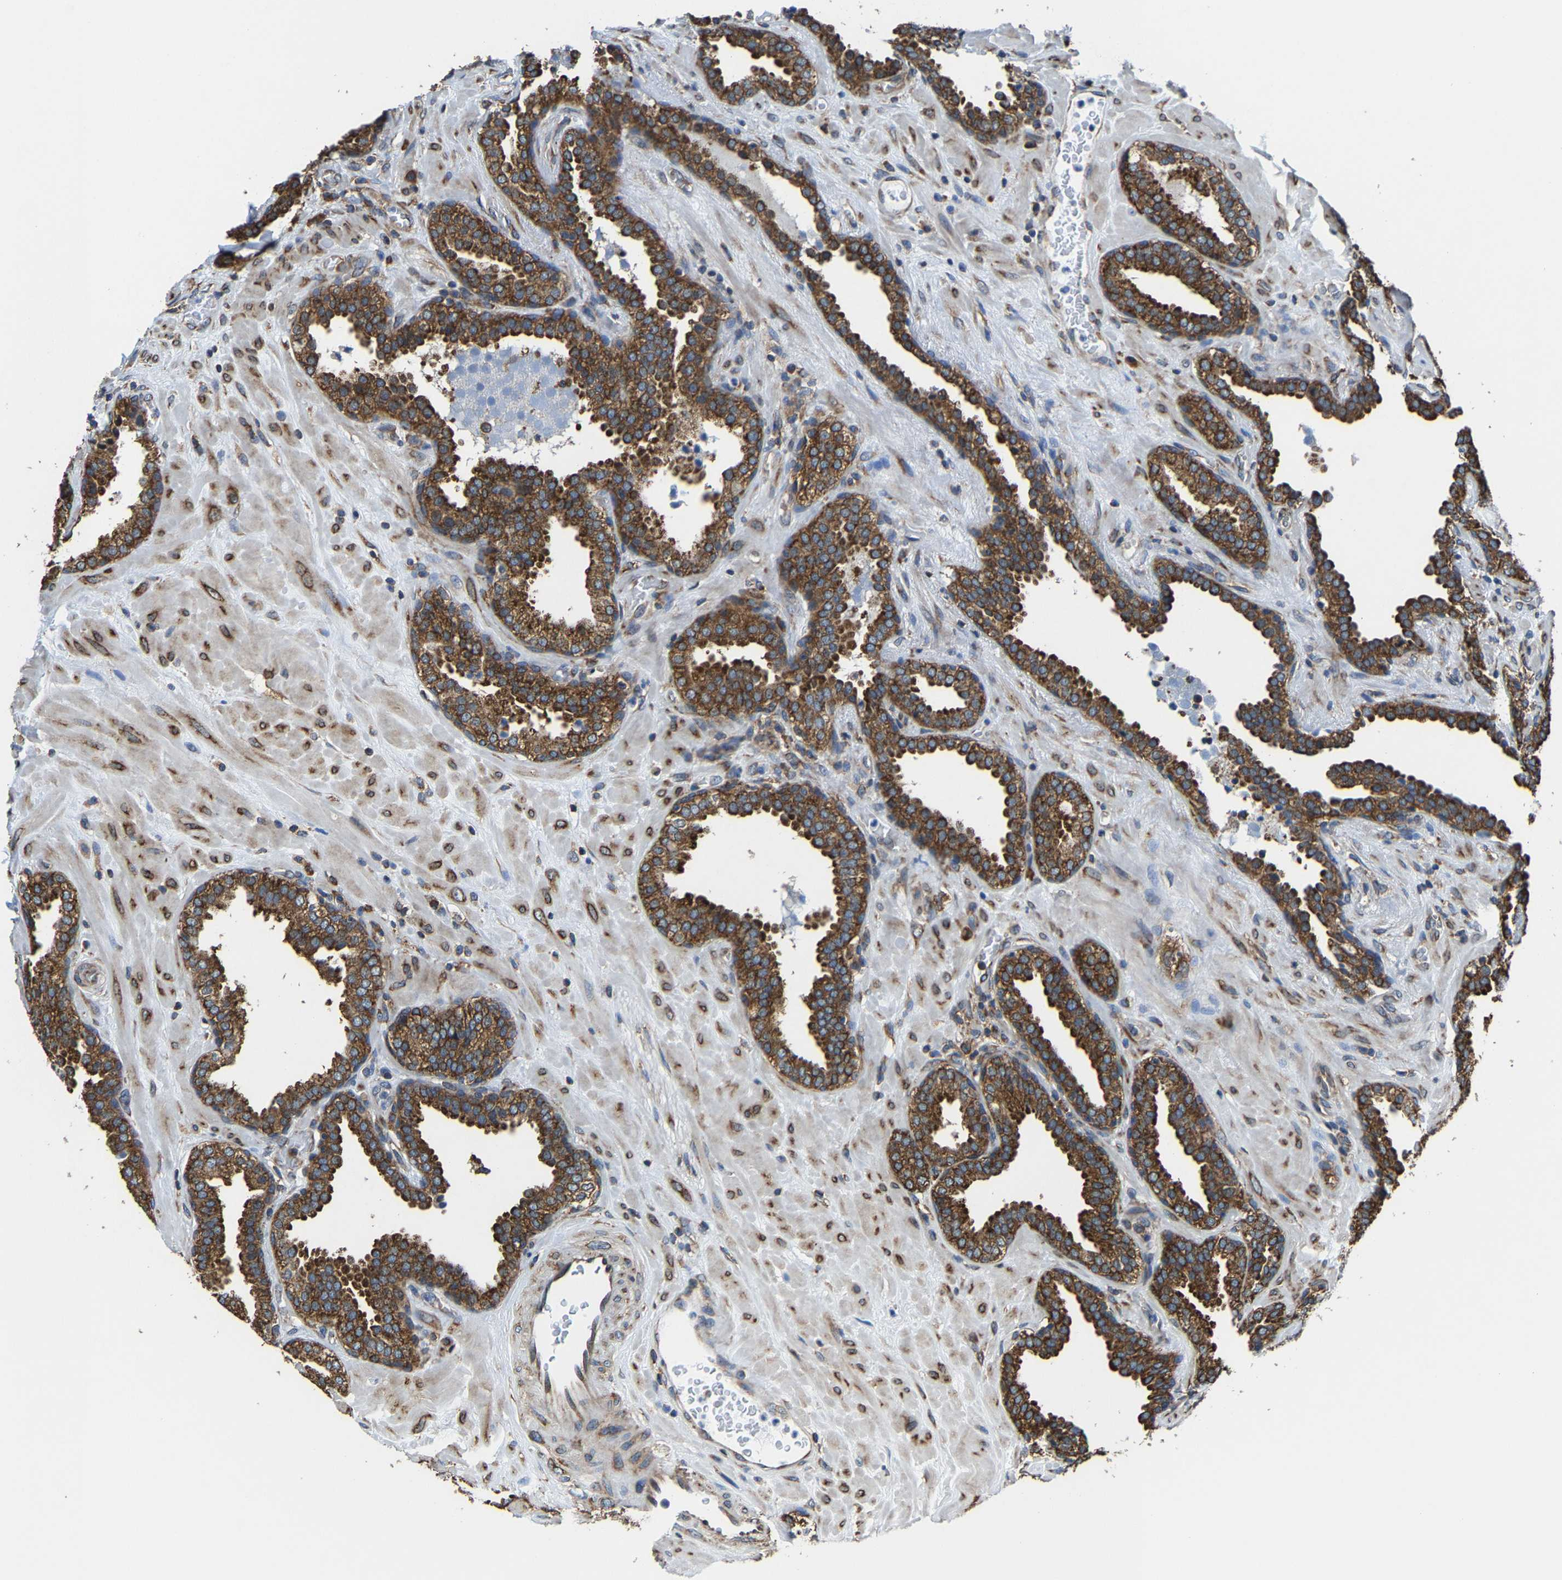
{"staining": {"intensity": "strong", "quantity": ">75%", "location": "cytoplasmic/membranous"}, "tissue": "prostate", "cell_type": "Glandular cells", "image_type": "normal", "snomed": [{"axis": "morphology", "description": "Normal tissue, NOS"}, {"axis": "topography", "description": "Prostate"}], "caption": "This micrograph reveals unremarkable prostate stained with immunohistochemistry to label a protein in brown. The cytoplasmic/membranous of glandular cells show strong positivity for the protein. Nuclei are counter-stained blue.", "gene": "G3BP2", "patient": {"sex": "male", "age": 51}}